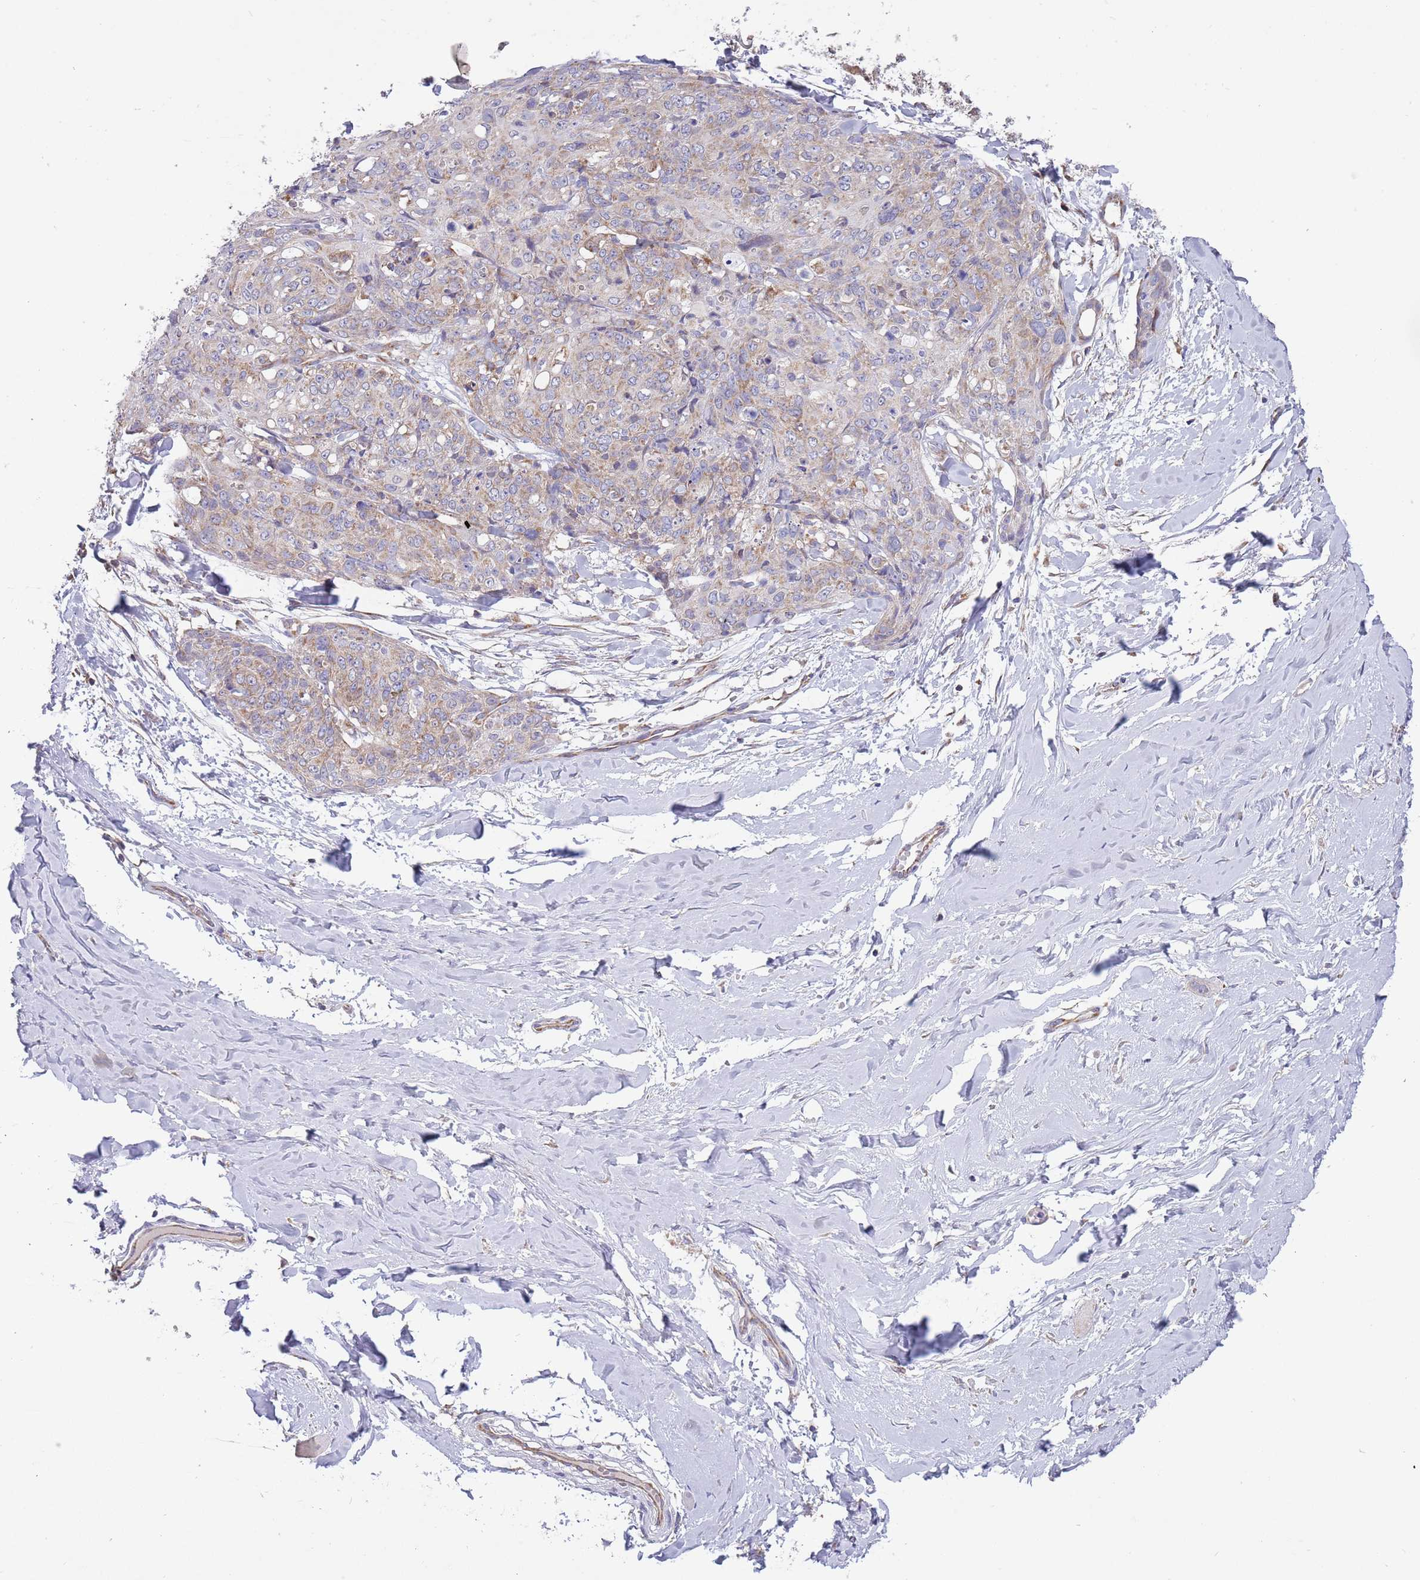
{"staining": {"intensity": "weak", "quantity": "<25%", "location": "cytoplasmic/membranous"}, "tissue": "skin cancer", "cell_type": "Tumor cells", "image_type": "cancer", "snomed": [{"axis": "morphology", "description": "Squamous cell carcinoma, NOS"}, {"axis": "topography", "description": "Skin"}, {"axis": "topography", "description": "Vulva"}], "caption": "IHC photomicrograph of neoplastic tissue: human squamous cell carcinoma (skin) stained with DAB demonstrates no significant protein staining in tumor cells.", "gene": "IRS4", "patient": {"sex": "female", "age": 85}}